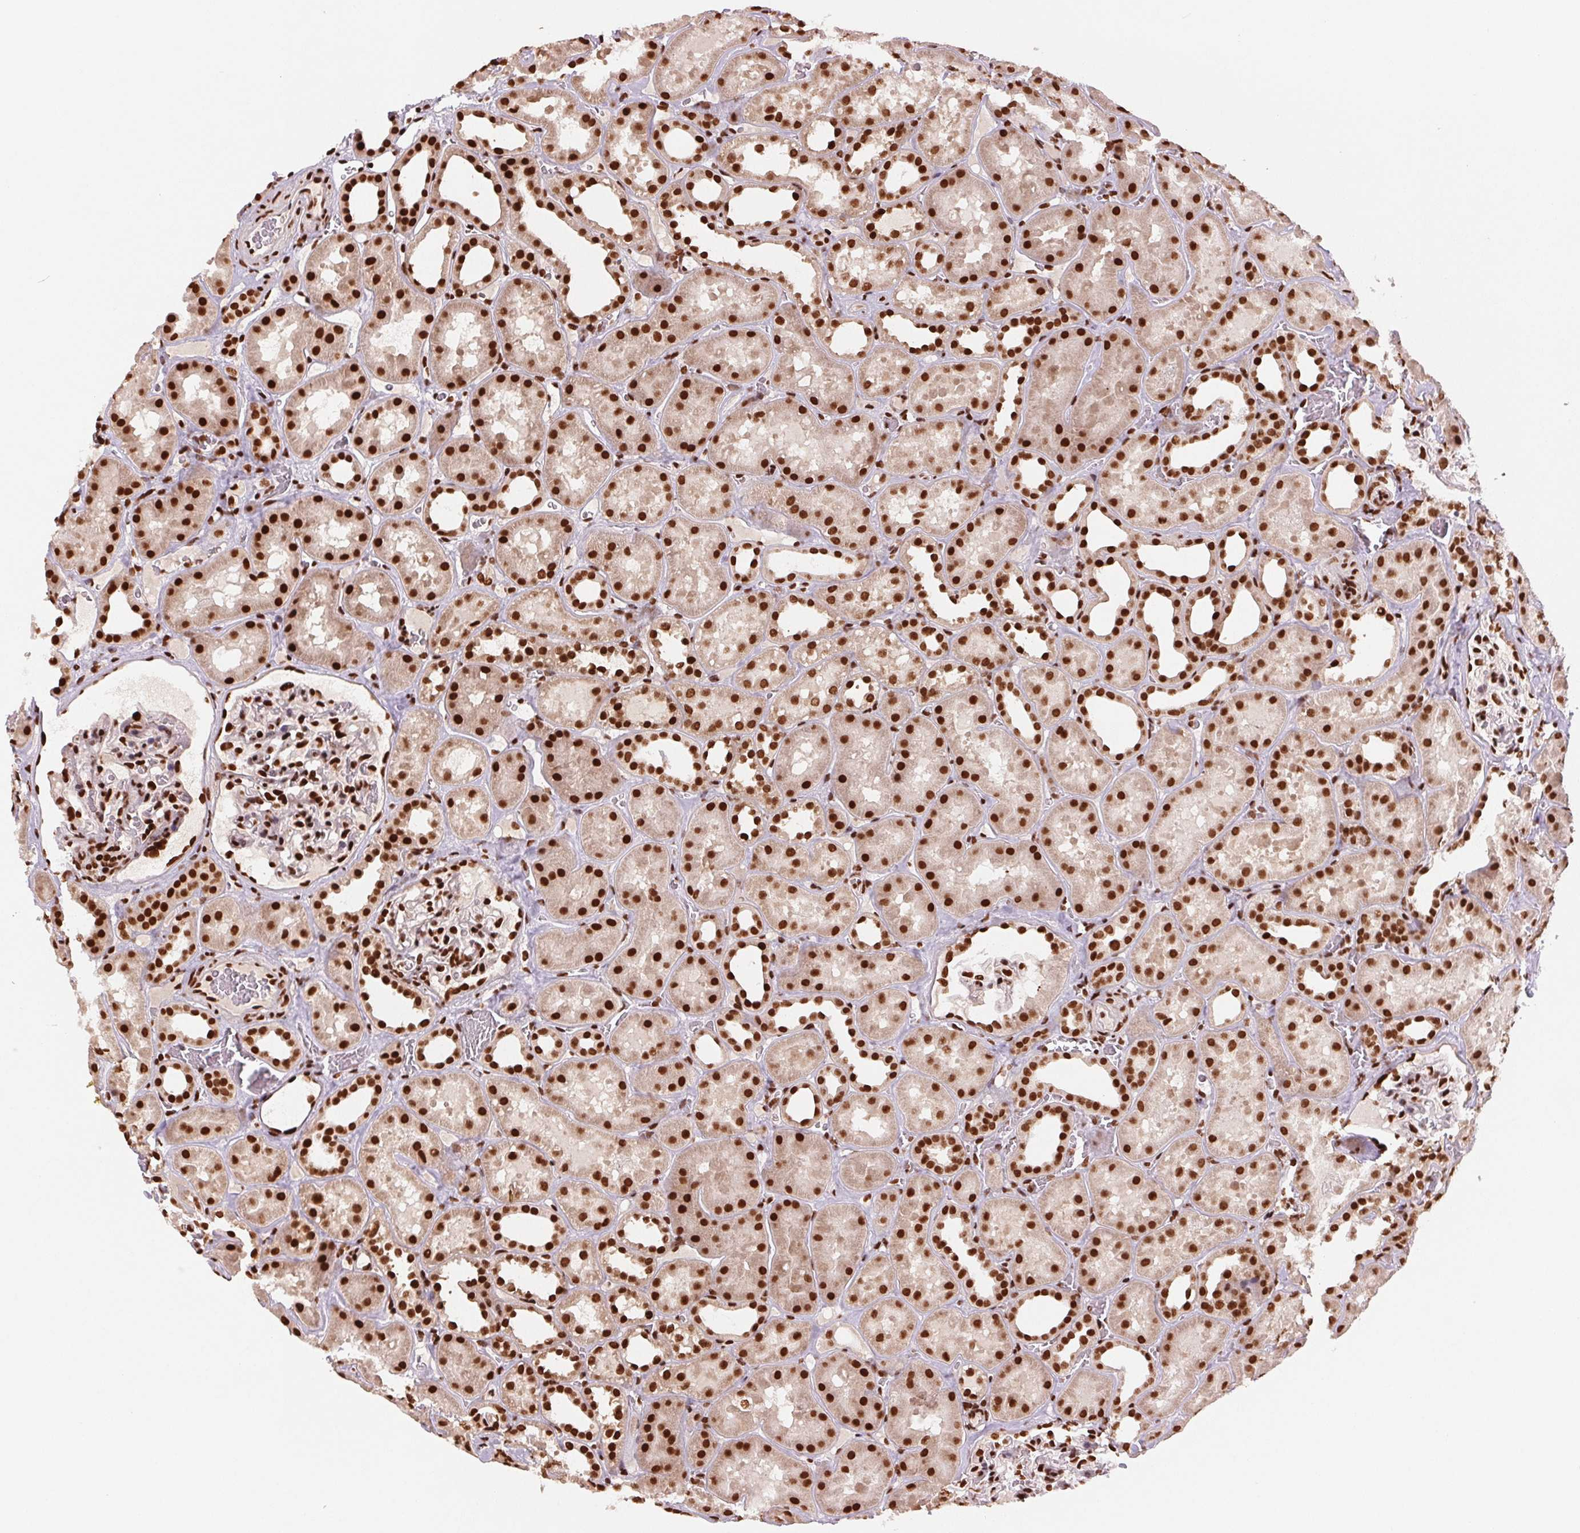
{"staining": {"intensity": "strong", "quantity": ">75%", "location": "nuclear"}, "tissue": "kidney", "cell_type": "Cells in glomeruli", "image_type": "normal", "snomed": [{"axis": "morphology", "description": "Normal tissue, NOS"}, {"axis": "topography", "description": "Kidney"}], "caption": "Protein staining of normal kidney exhibits strong nuclear expression in about >75% of cells in glomeruli.", "gene": "TTLL9", "patient": {"sex": "female", "age": 41}}